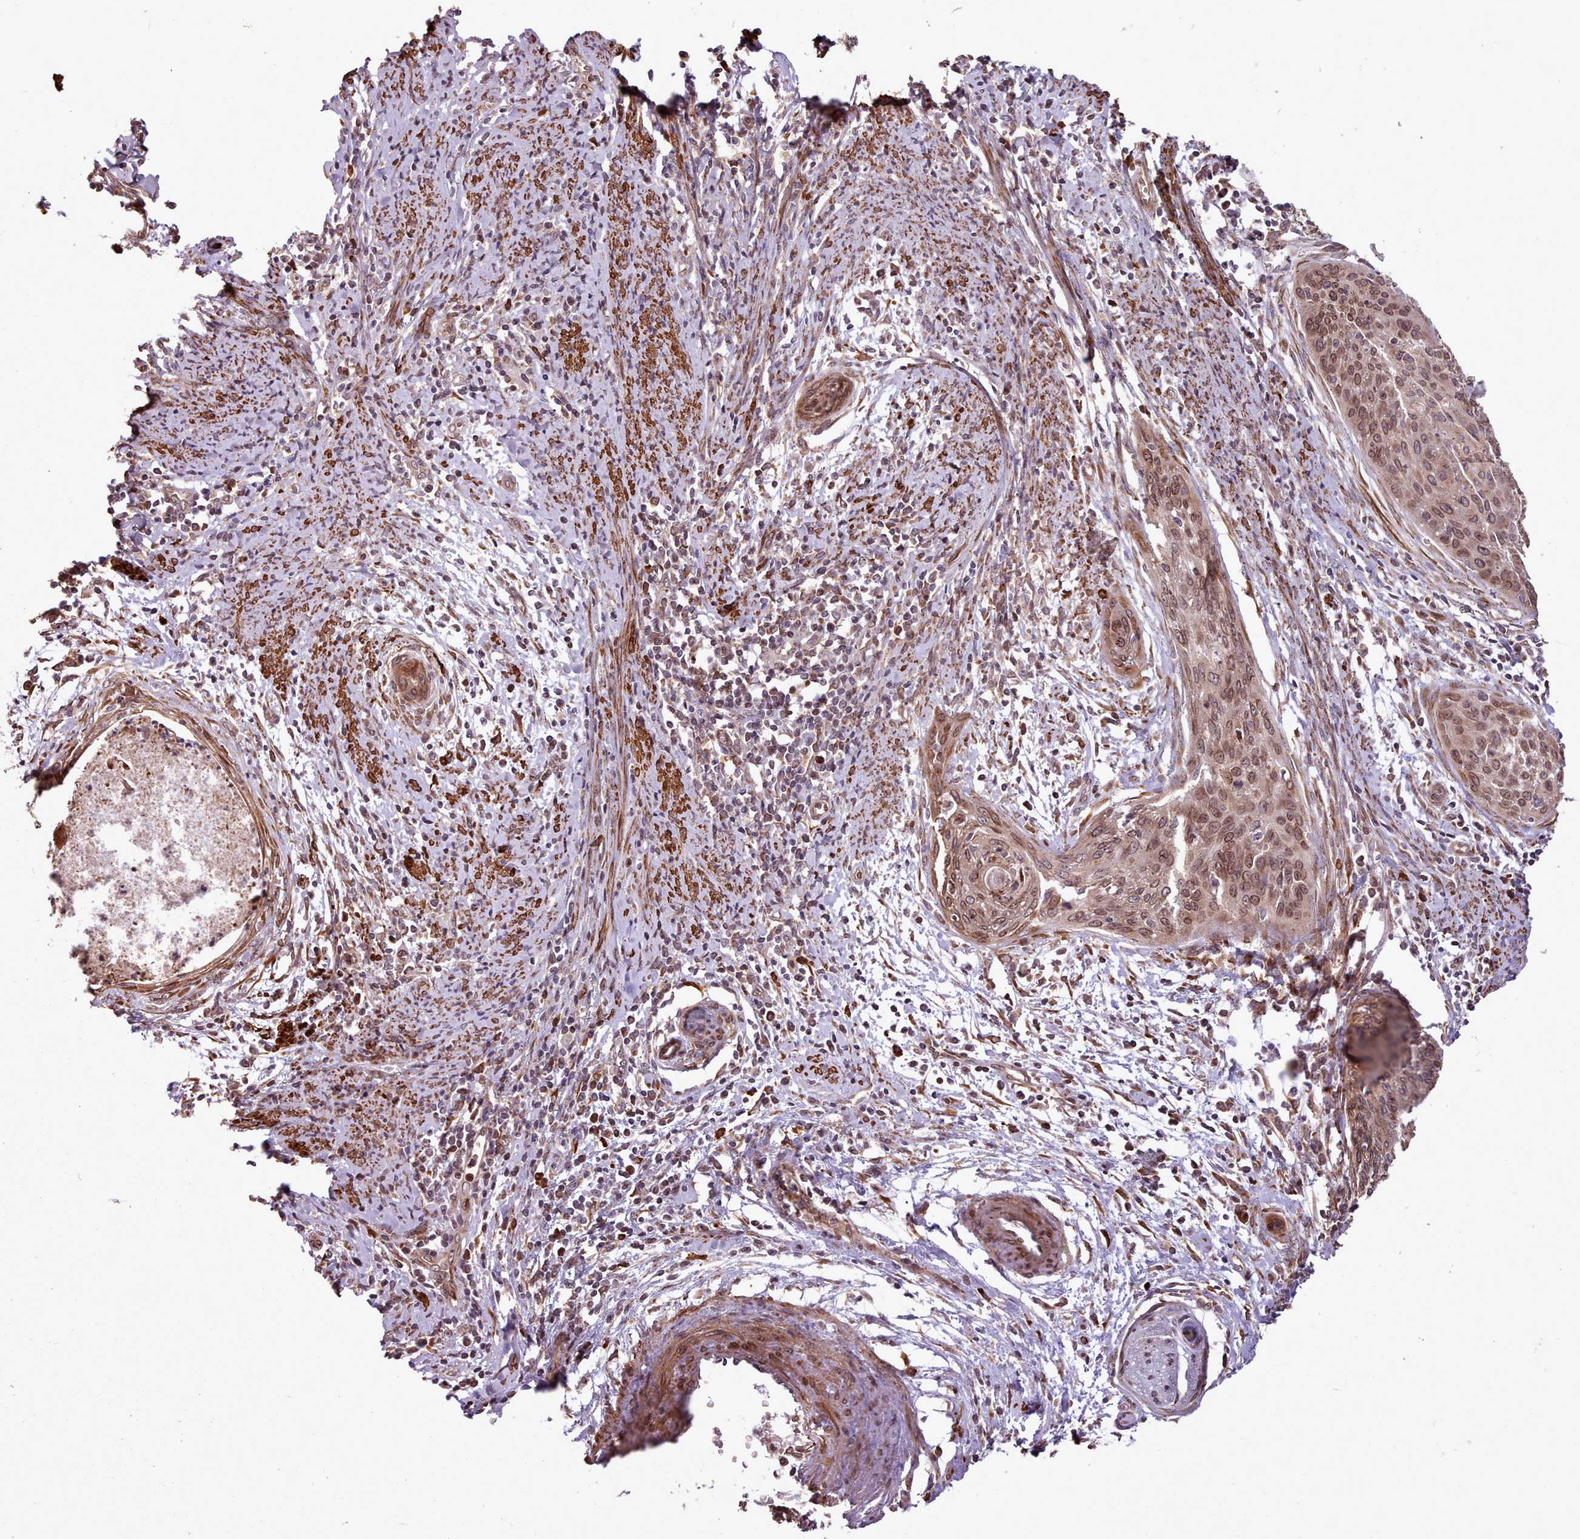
{"staining": {"intensity": "moderate", "quantity": ">75%", "location": "cytoplasmic/membranous,nuclear"}, "tissue": "cervical cancer", "cell_type": "Tumor cells", "image_type": "cancer", "snomed": [{"axis": "morphology", "description": "Squamous cell carcinoma, NOS"}, {"axis": "topography", "description": "Cervix"}], "caption": "Immunohistochemical staining of human cervical cancer reveals medium levels of moderate cytoplasmic/membranous and nuclear positivity in about >75% of tumor cells. (Stains: DAB in brown, nuclei in blue, Microscopy: brightfield microscopy at high magnification).", "gene": "CABP1", "patient": {"sex": "female", "age": 55}}